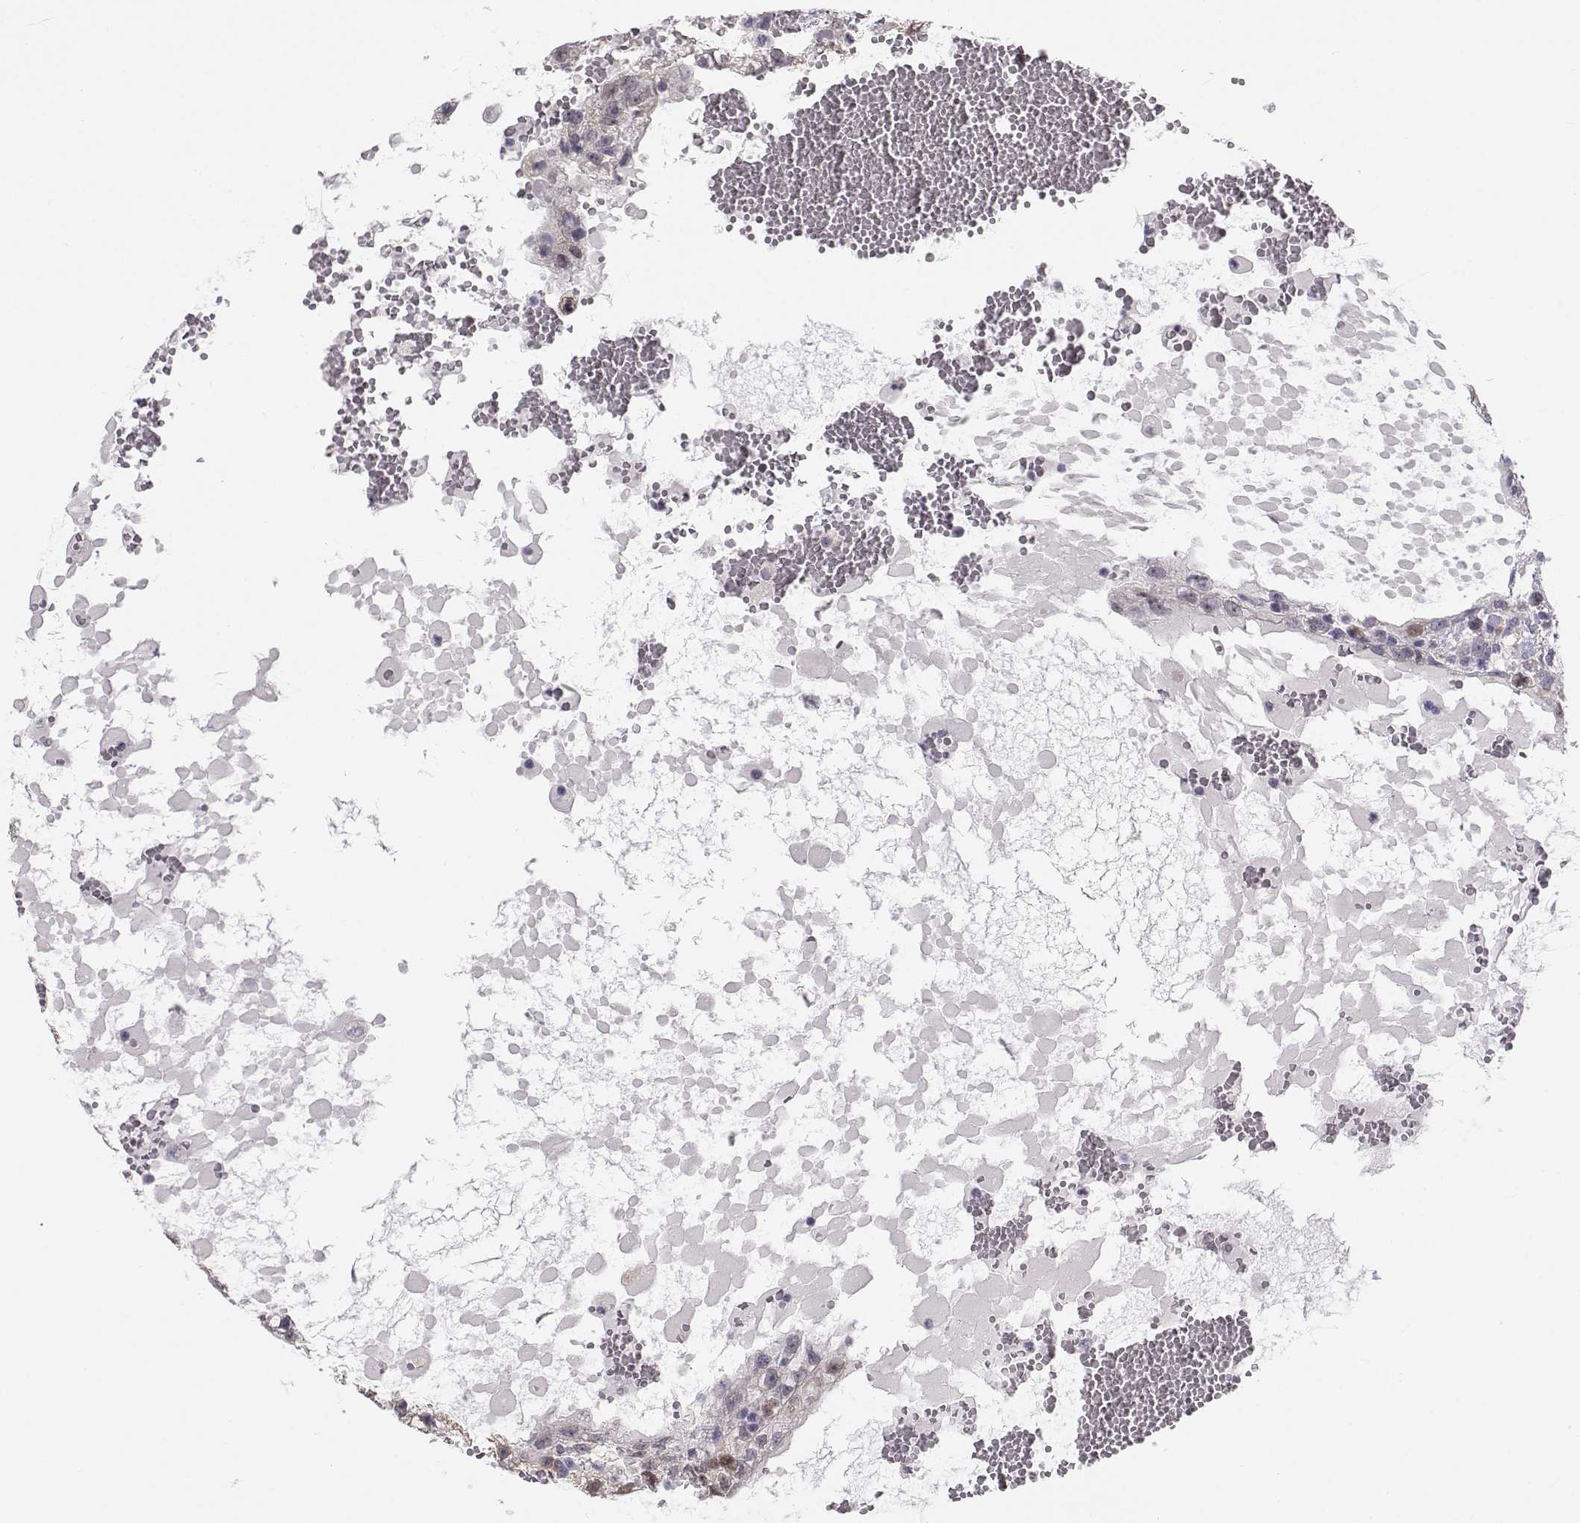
{"staining": {"intensity": "weak", "quantity": "<25%", "location": "cytoplasmic/membranous"}, "tissue": "testis cancer", "cell_type": "Tumor cells", "image_type": "cancer", "snomed": [{"axis": "morphology", "description": "Normal tissue, NOS"}, {"axis": "morphology", "description": "Carcinoma, Embryonal, NOS"}, {"axis": "topography", "description": "Testis"}, {"axis": "topography", "description": "Epididymis"}], "caption": "High magnification brightfield microscopy of embryonal carcinoma (testis) stained with DAB (3,3'-diaminobenzidine) (brown) and counterstained with hematoxylin (blue): tumor cells show no significant staining. (DAB (3,3'-diaminobenzidine) IHC, high magnification).", "gene": "ACSL6", "patient": {"sex": "male", "age": 32}}